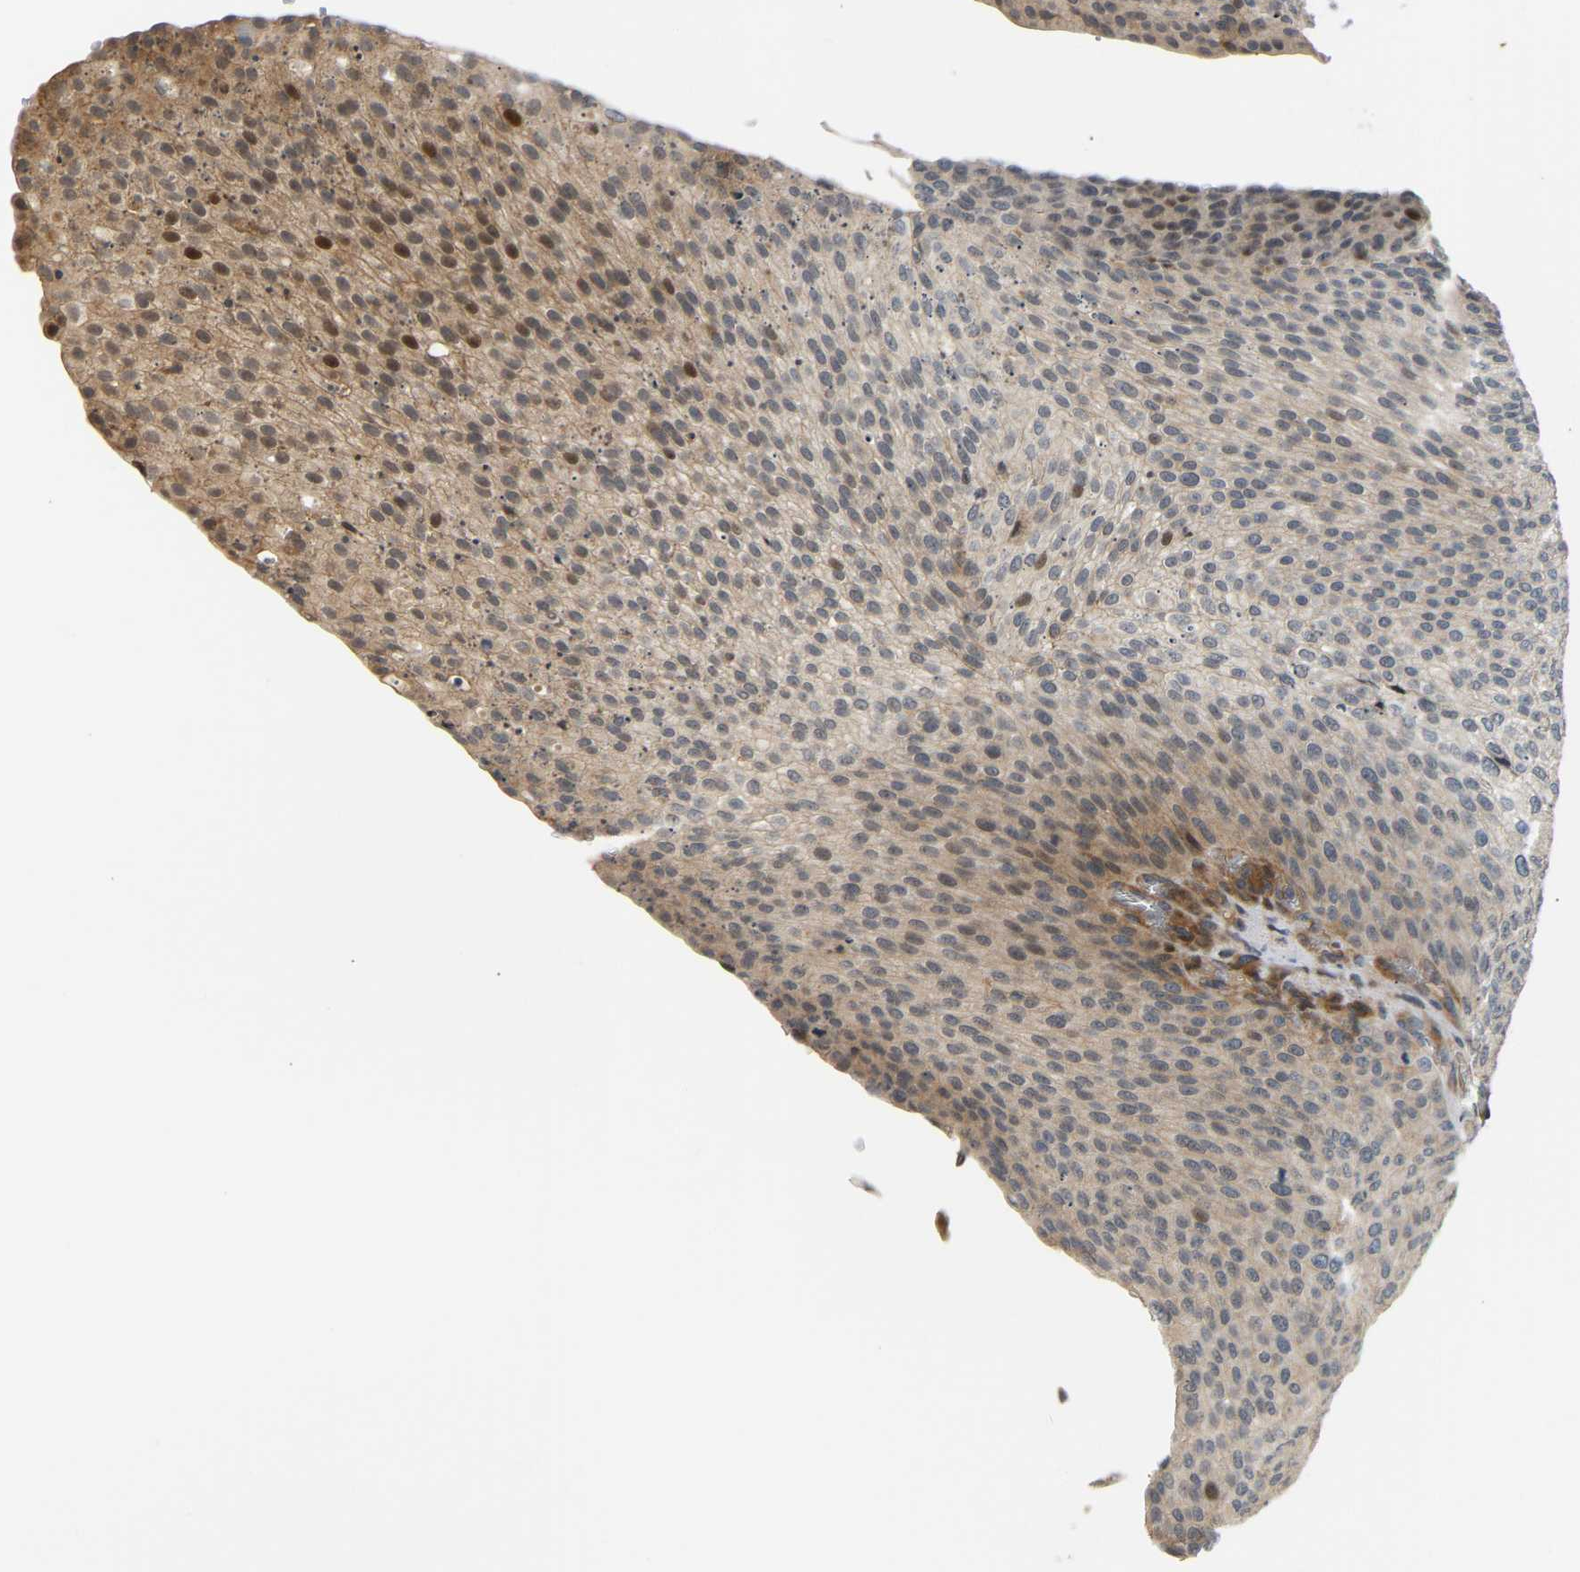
{"staining": {"intensity": "weak", "quantity": ">75%", "location": "cytoplasmic/membranous,nuclear"}, "tissue": "urothelial cancer", "cell_type": "Tumor cells", "image_type": "cancer", "snomed": [{"axis": "morphology", "description": "Urothelial carcinoma, Low grade"}, {"axis": "topography", "description": "Smooth muscle"}, {"axis": "topography", "description": "Urinary bladder"}], "caption": "Weak cytoplasmic/membranous and nuclear positivity is seen in about >75% of tumor cells in urothelial cancer.", "gene": "POGLUT2", "patient": {"sex": "male", "age": 60}}